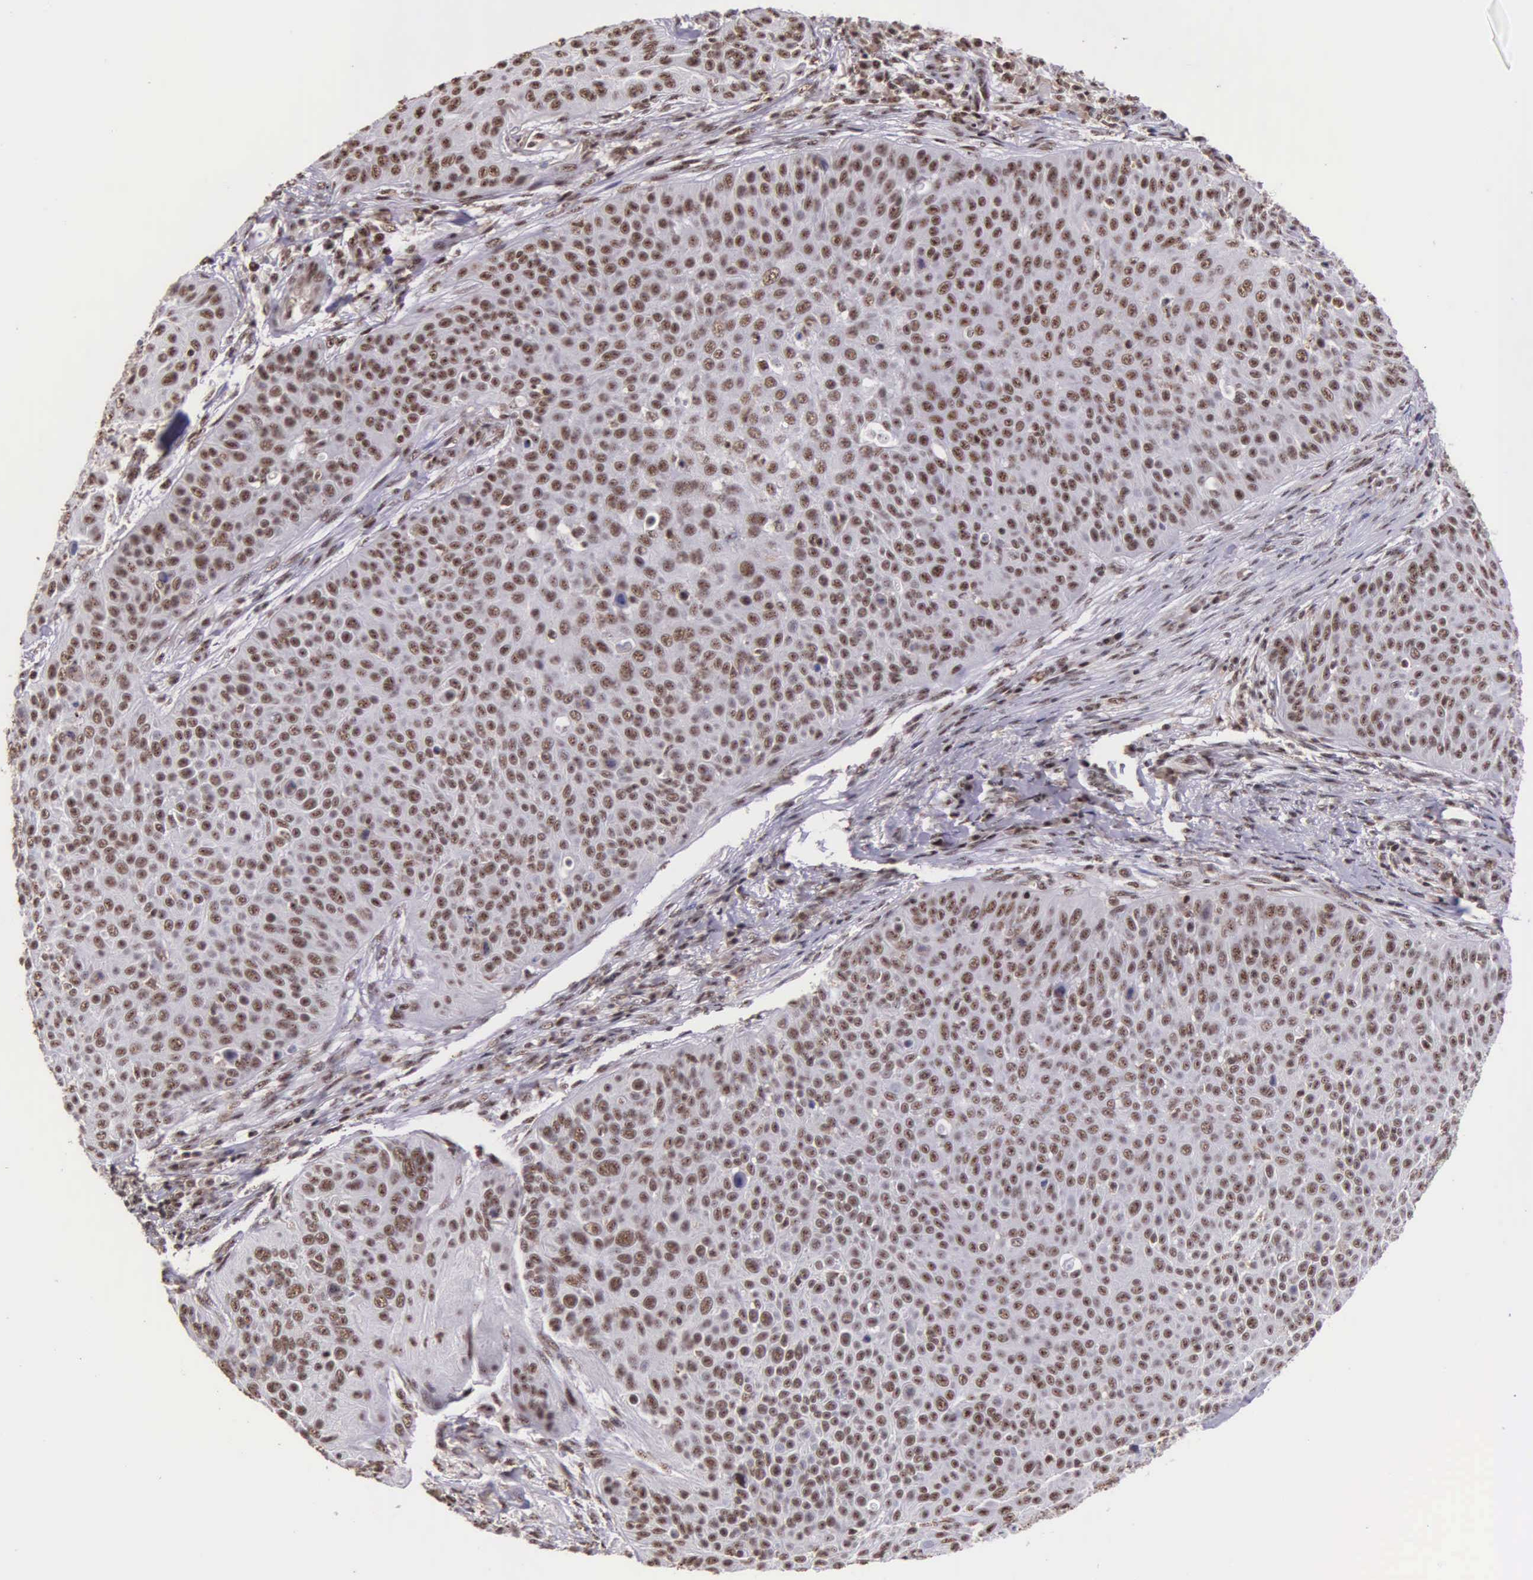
{"staining": {"intensity": "moderate", "quantity": ">75%", "location": "nuclear"}, "tissue": "skin cancer", "cell_type": "Tumor cells", "image_type": "cancer", "snomed": [{"axis": "morphology", "description": "Squamous cell carcinoma, NOS"}, {"axis": "topography", "description": "Skin"}], "caption": "A brown stain shows moderate nuclear positivity of a protein in skin cancer (squamous cell carcinoma) tumor cells. The staining was performed using DAB to visualize the protein expression in brown, while the nuclei were stained in blue with hematoxylin (Magnification: 20x).", "gene": "FAM47A", "patient": {"sex": "male", "age": 82}}